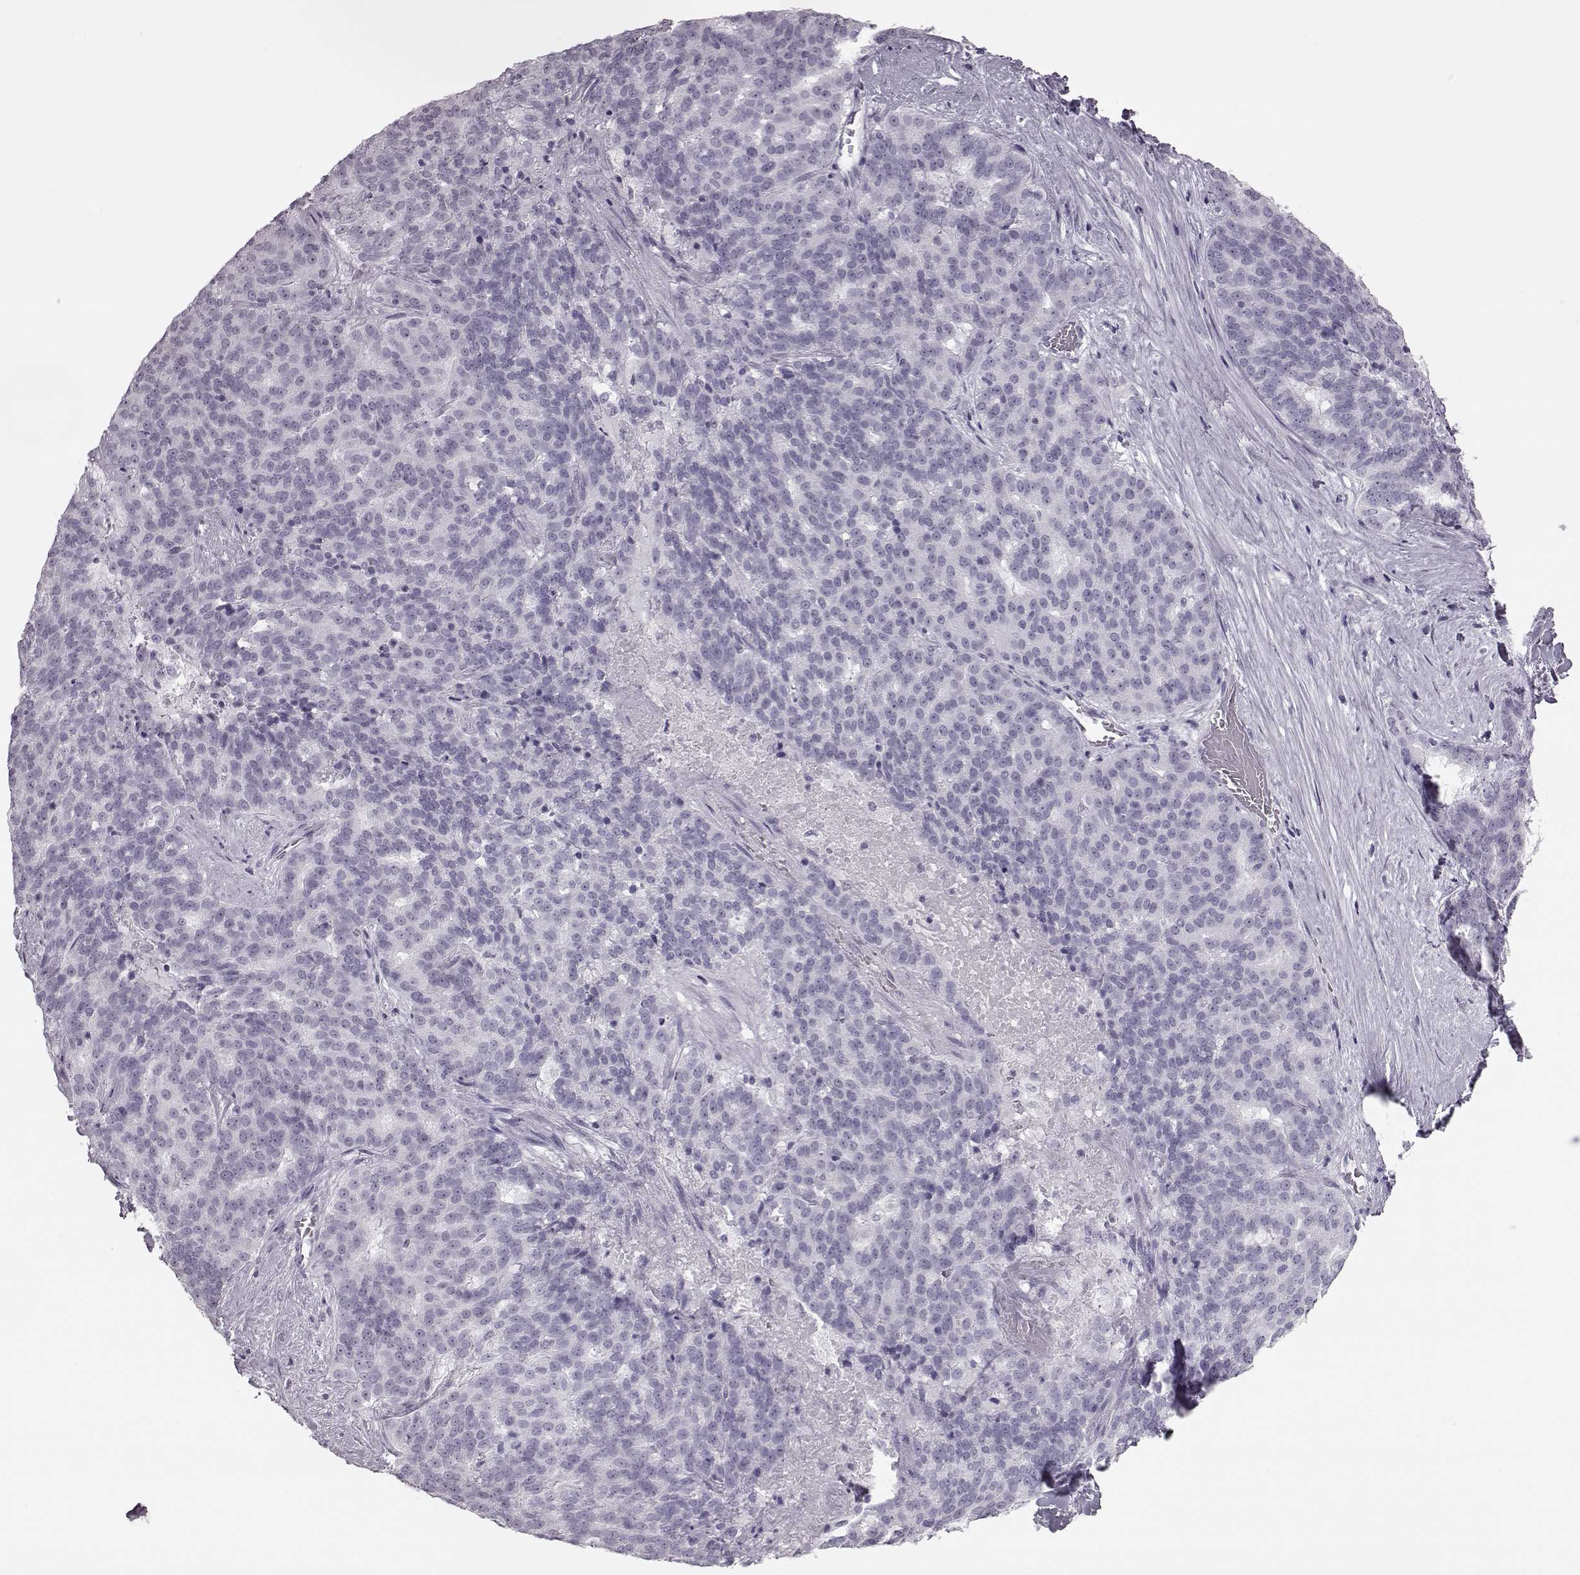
{"staining": {"intensity": "negative", "quantity": "none", "location": "none"}, "tissue": "liver cancer", "cell_type": "Tumor cells", "image_type": "cancer", "snomed": [{"axis": "morphology", "description": "Cholangiocarcinoma"}, {"axis": "topography", "description": "Liver"}], "caption": "A high-resolution photomicrograph shows IHC staining of cholangiocarcinoma (liver), which shows no significant staining in tumor cells. Nuclei are stained in blue.", "gene": "PRPH2", "patient": {"sex": "female", "age": 47}}